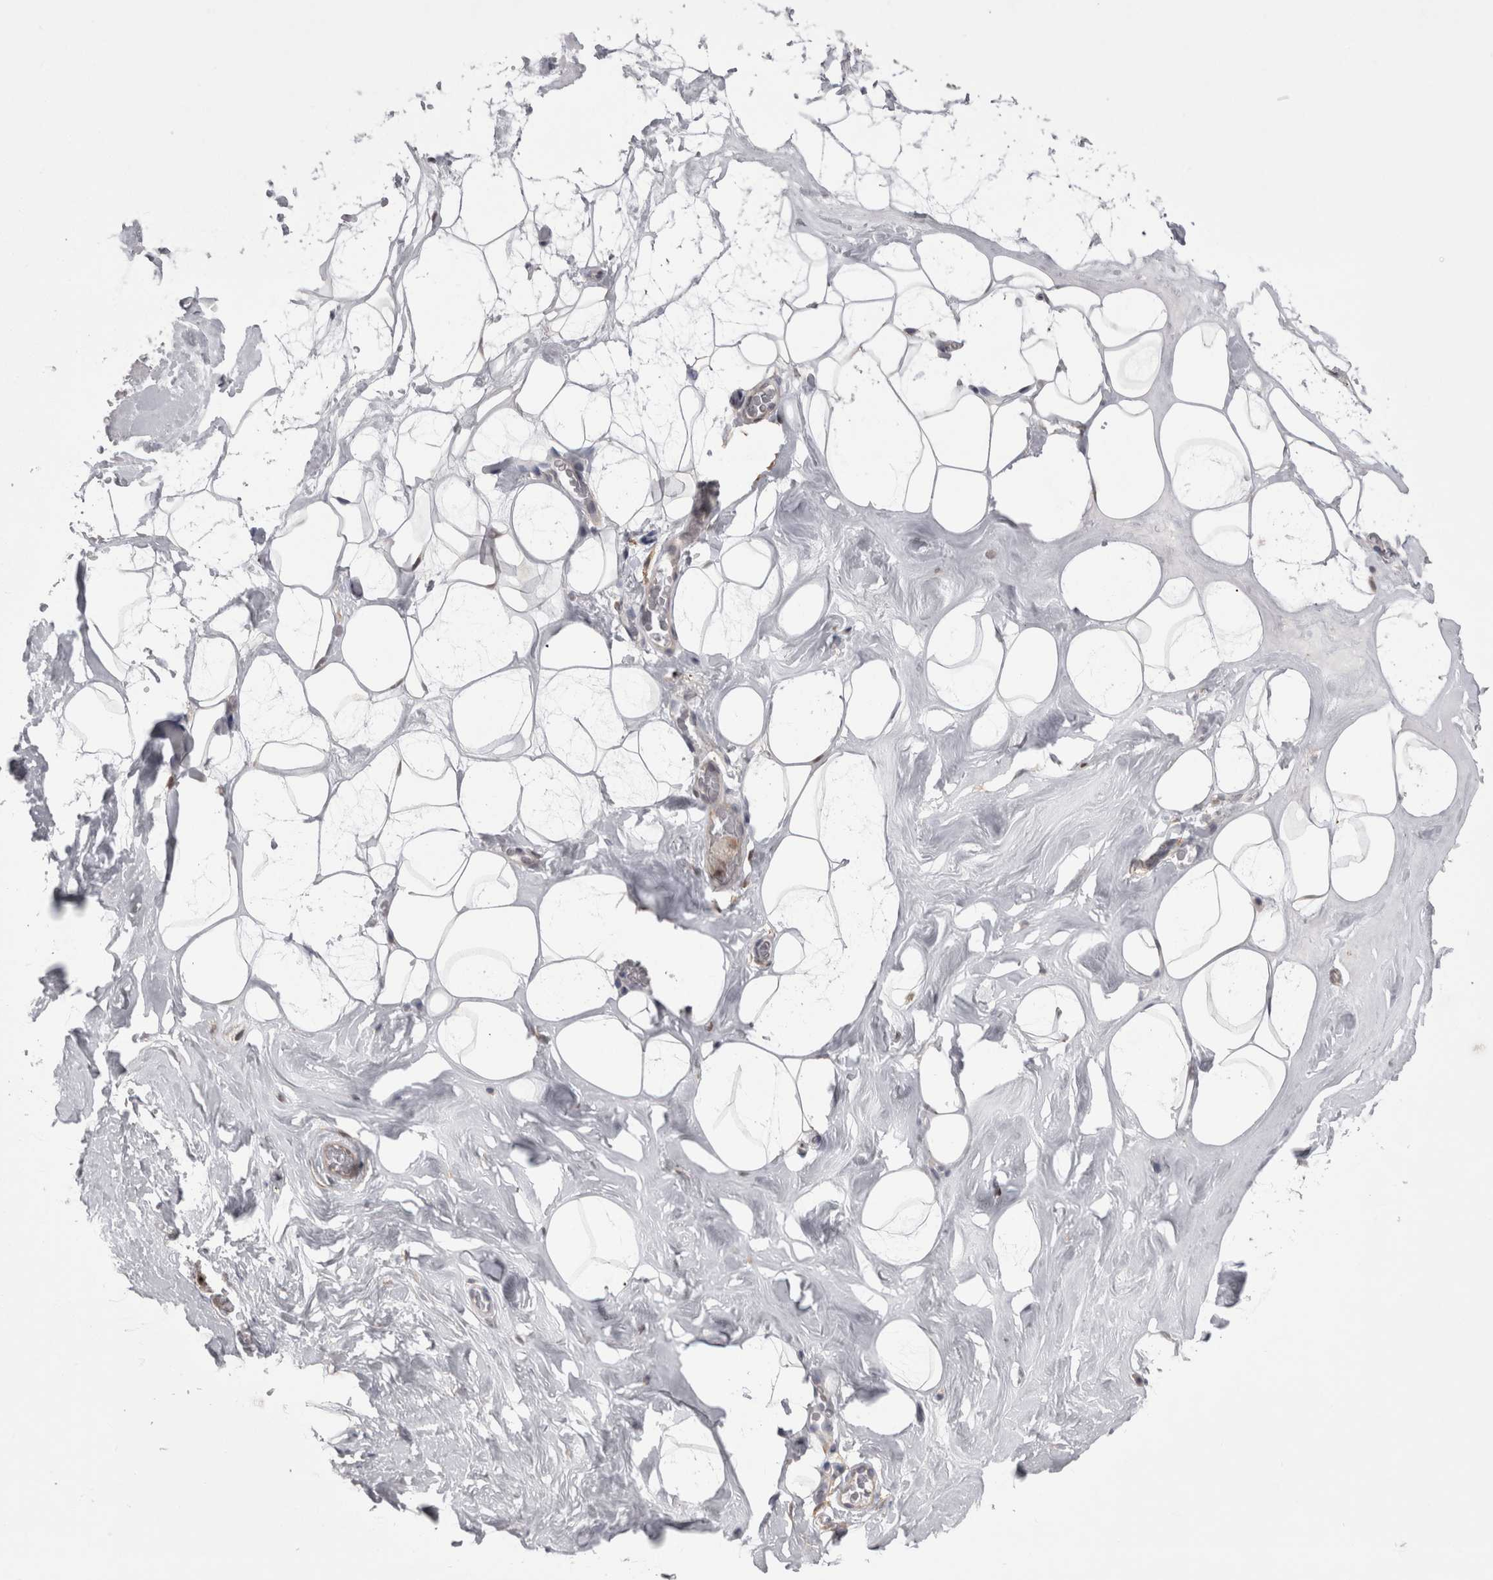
{"staining": {"intensity": "weak", "quantity": ">75%", "location": "cytoplasmic/membranous,nuclear"}, "tissue": "adipose tissue", "cell_type": "Adipocytes", "image_type": "normal", "snomed": [{"axis": "morphology", "description": "Normal tissue, NOS"}, {"axis": "morphology", "description": "Fibrosis, NOS"}, {"axis": "topography", "description": "Breast"}, {"axis": "topography", "description": "Adipose tissue"}], "caption": "Weak cytoplasmic/membranous,nuclear protein staining is present in about >75% of adipocytes in adipose tissue. The protein is shown in brown color, while the nuclei are stained blue.", "gene": "CHIC1", "patient": {"sex": "female", "age": 39}}